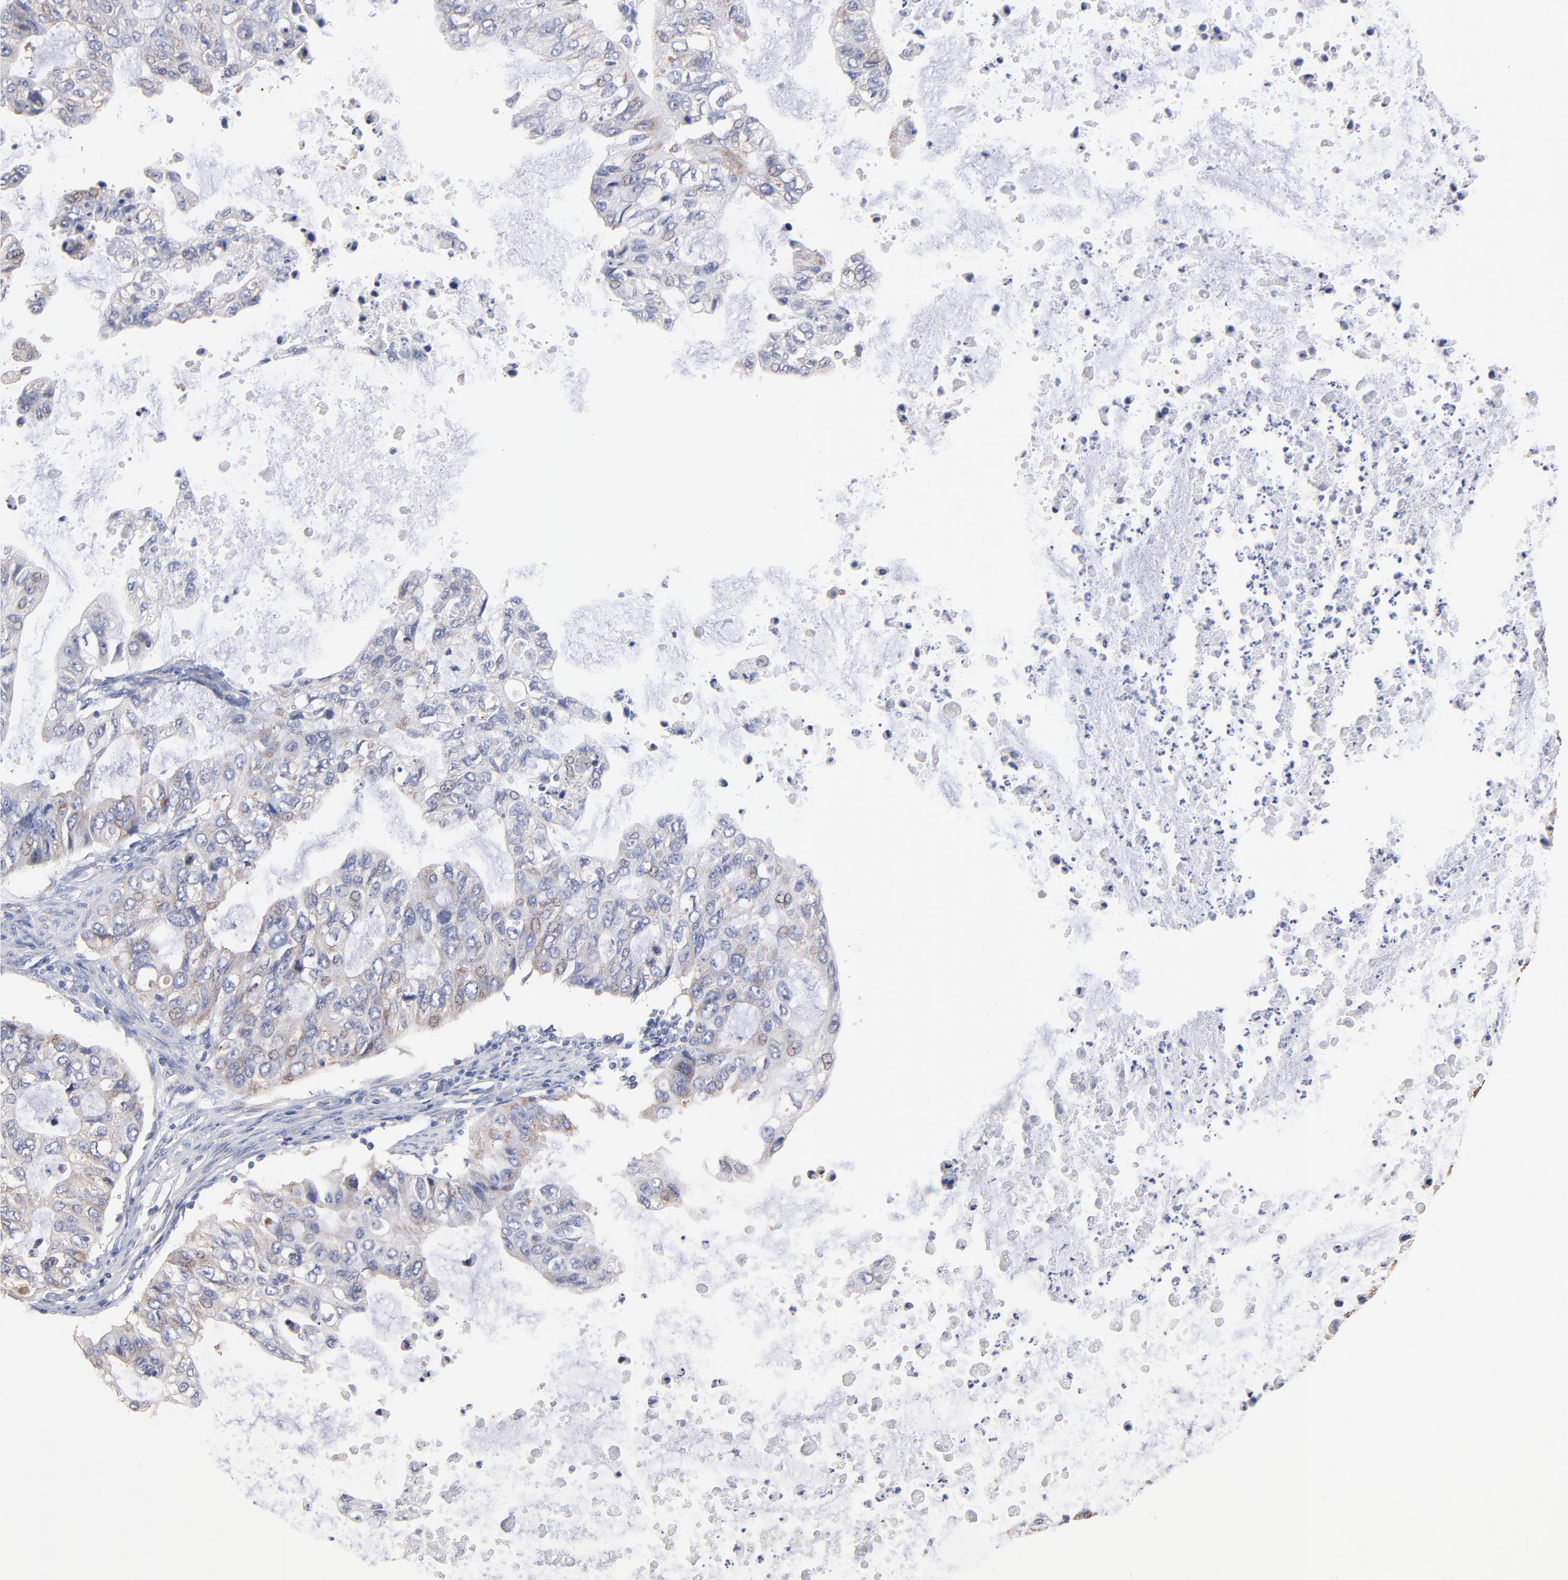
{"staining": {"intensity": "negative", "quantity": "none", "location": "none"}, "tissue": "stomach cancer", "cell_type": "Tumor cells", "image_type": "cancer", "snomed": [{"axis": "morphology", "description": "Adenocarcinoma, NOS"}, {"axis": "topography", "description": "Stomach, upper"}], "caption": "Tumor cells show no significant protein positivity in stomach adenocarcinoma. (Stains: DAB IHC with hematoxylin counter stain, Microscopy: brightfield microscopy at high magnification).", "gene": "RPL9", "patient": {"sex": "female", "age": 52}}